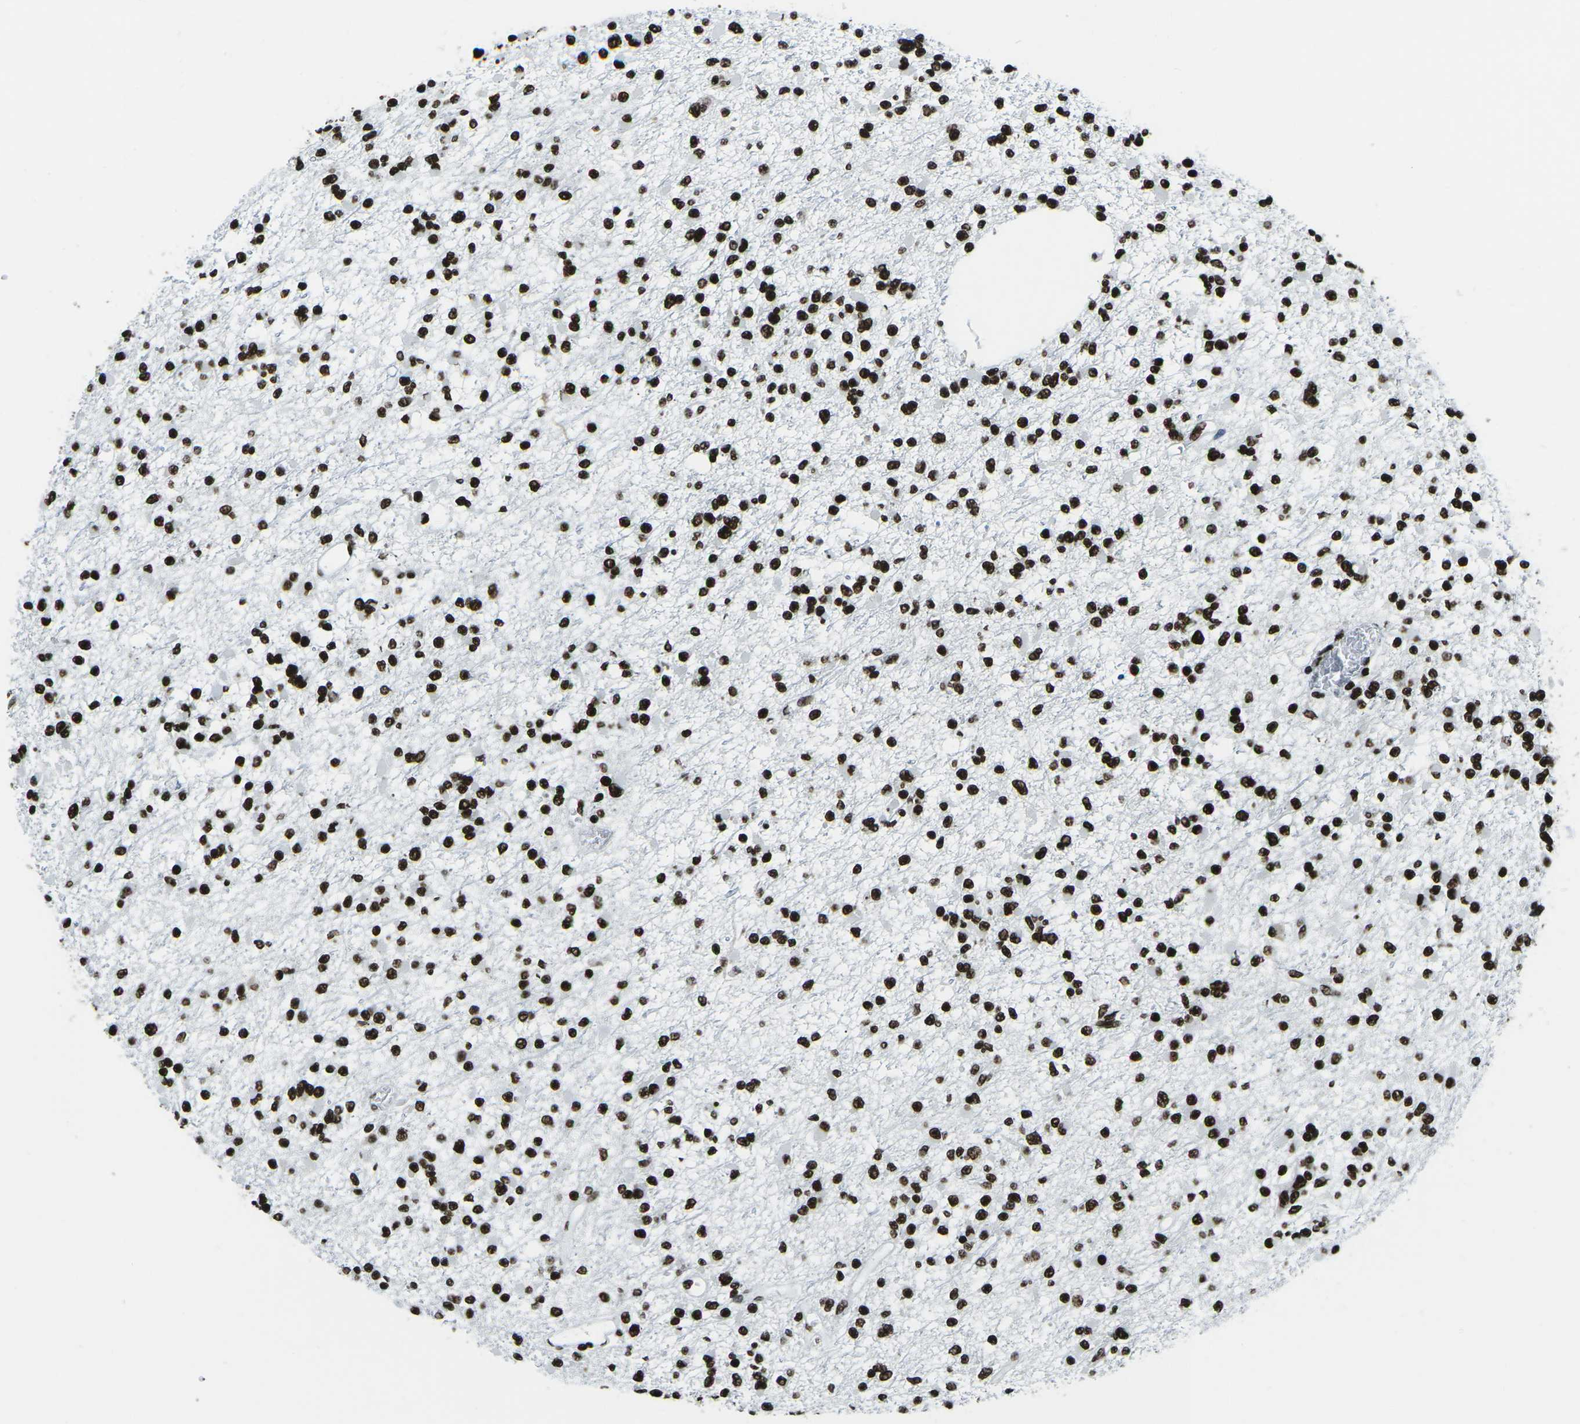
{"staining": {"intensity": "strong", "quantity": ">75%", "location": "nuclear"}, "tissue": "glioma", "cell_type": "Tumor cells", "image_type": "cancer", "snomed": [{"axis": "morphology", "description": "Glioma, malignant, Low grade"}, {"axis": "topography", "description": "Brain"}], "caption": "DAB immunohistochemical staining of human malignant glioma (low-grade) demonstrates strong nuclear protein expression in about >75% of tumor cells.", "gene": "HNRNPL", "patient": {"sex": "female", "age": 22}}